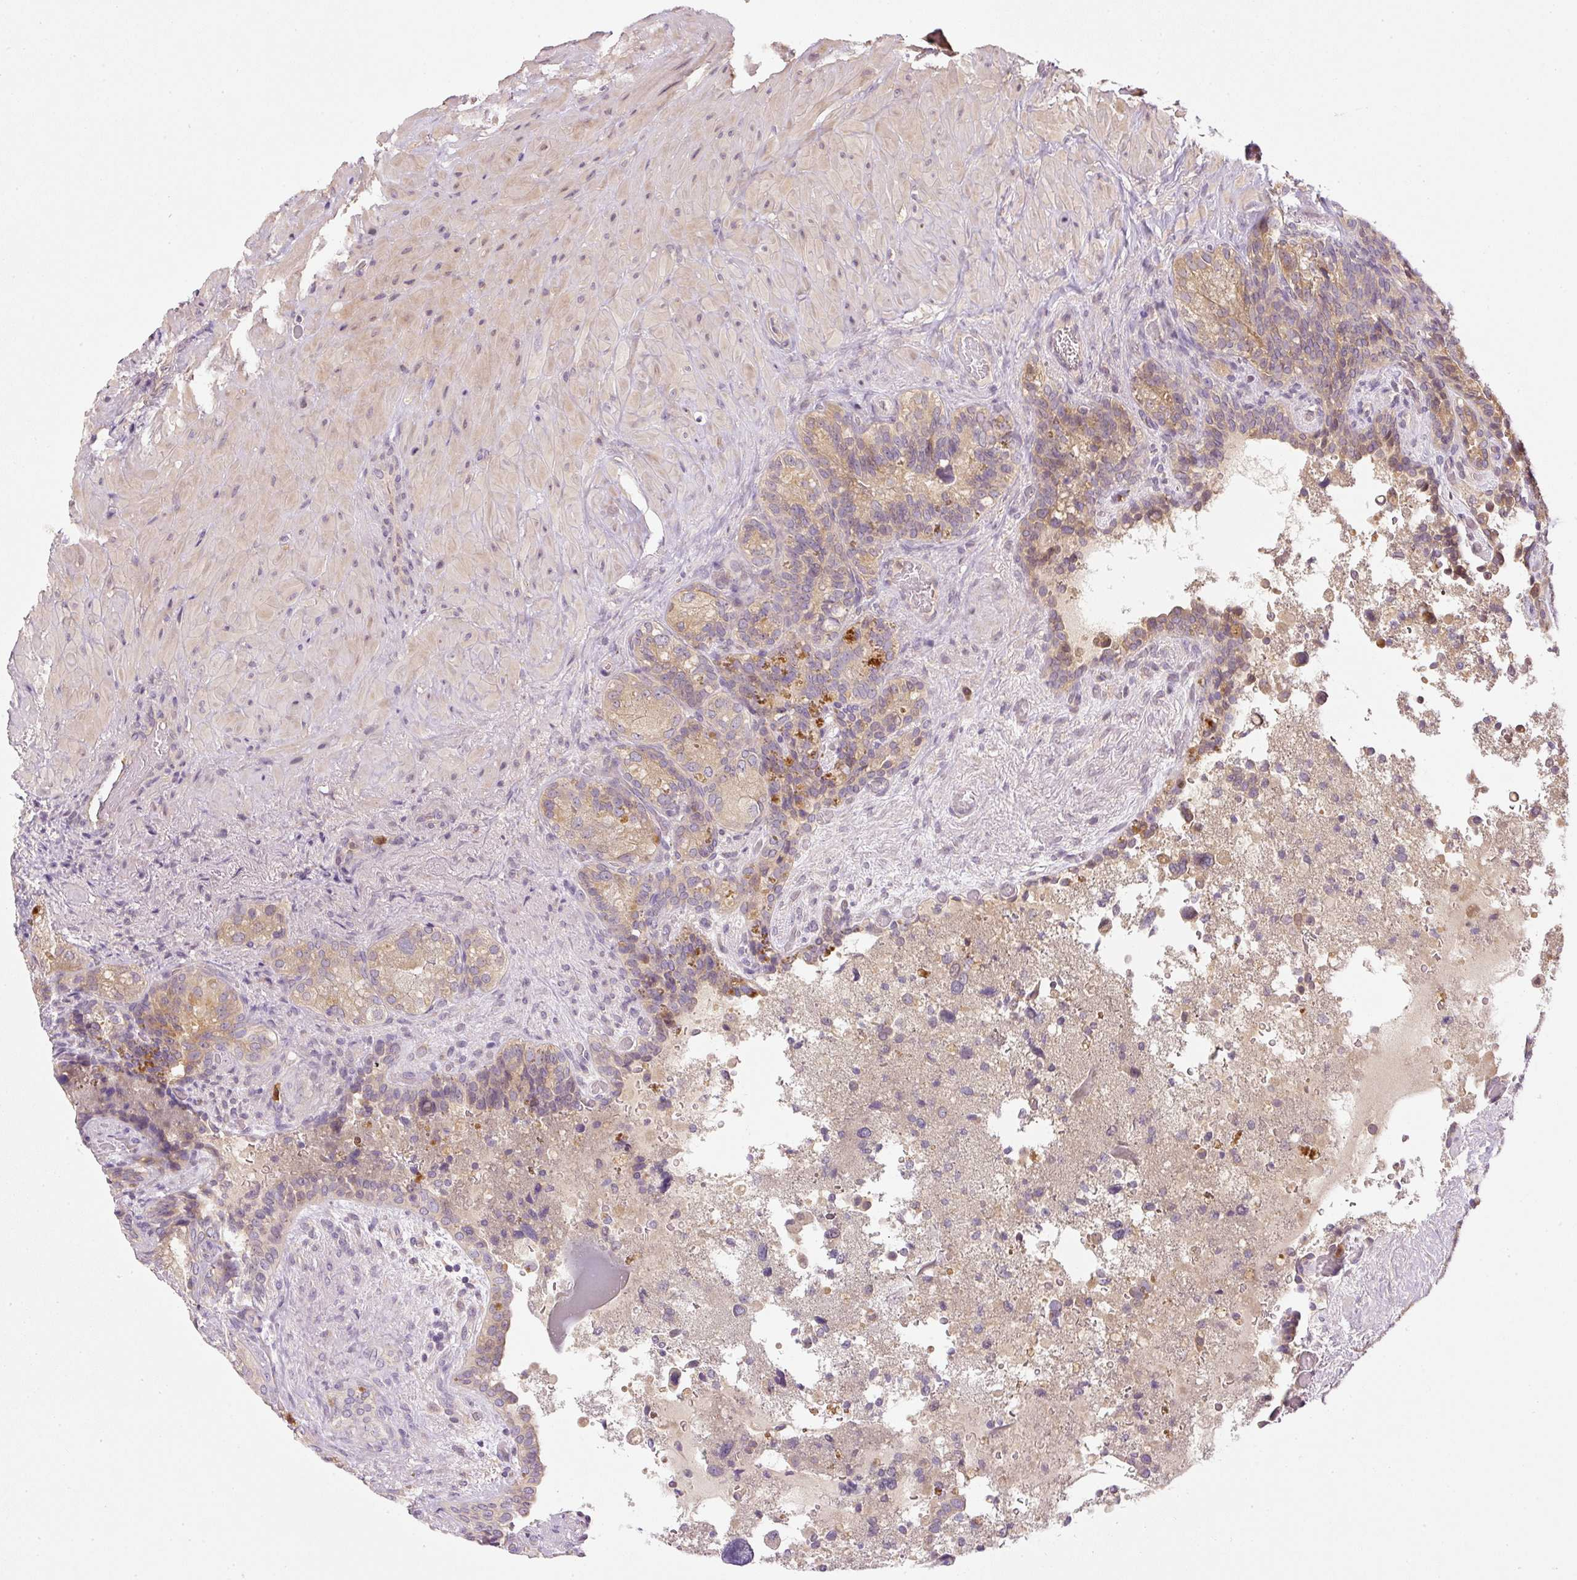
{"staining": {"intensity": "weak", "quantity": ">75%", "location": "cytoplasmic/membranous"}, "tissue": "seminal vesicle", "cell_type": "Glandular cells", "image_type": "normal", "snomed": [{"axis": "morphology", "description": "Normal tissue, NOS"}, {"axis": "topography", "description": "Seminal veicle"}], "caption": "Seminal vesicle stained for a protein (brown) displays weak cytoplasmic/membranous positive positivity in about >75% of glandular cells.", "gene": "CTTNBP2", "patient": {"sex": "male", "age": 69}}